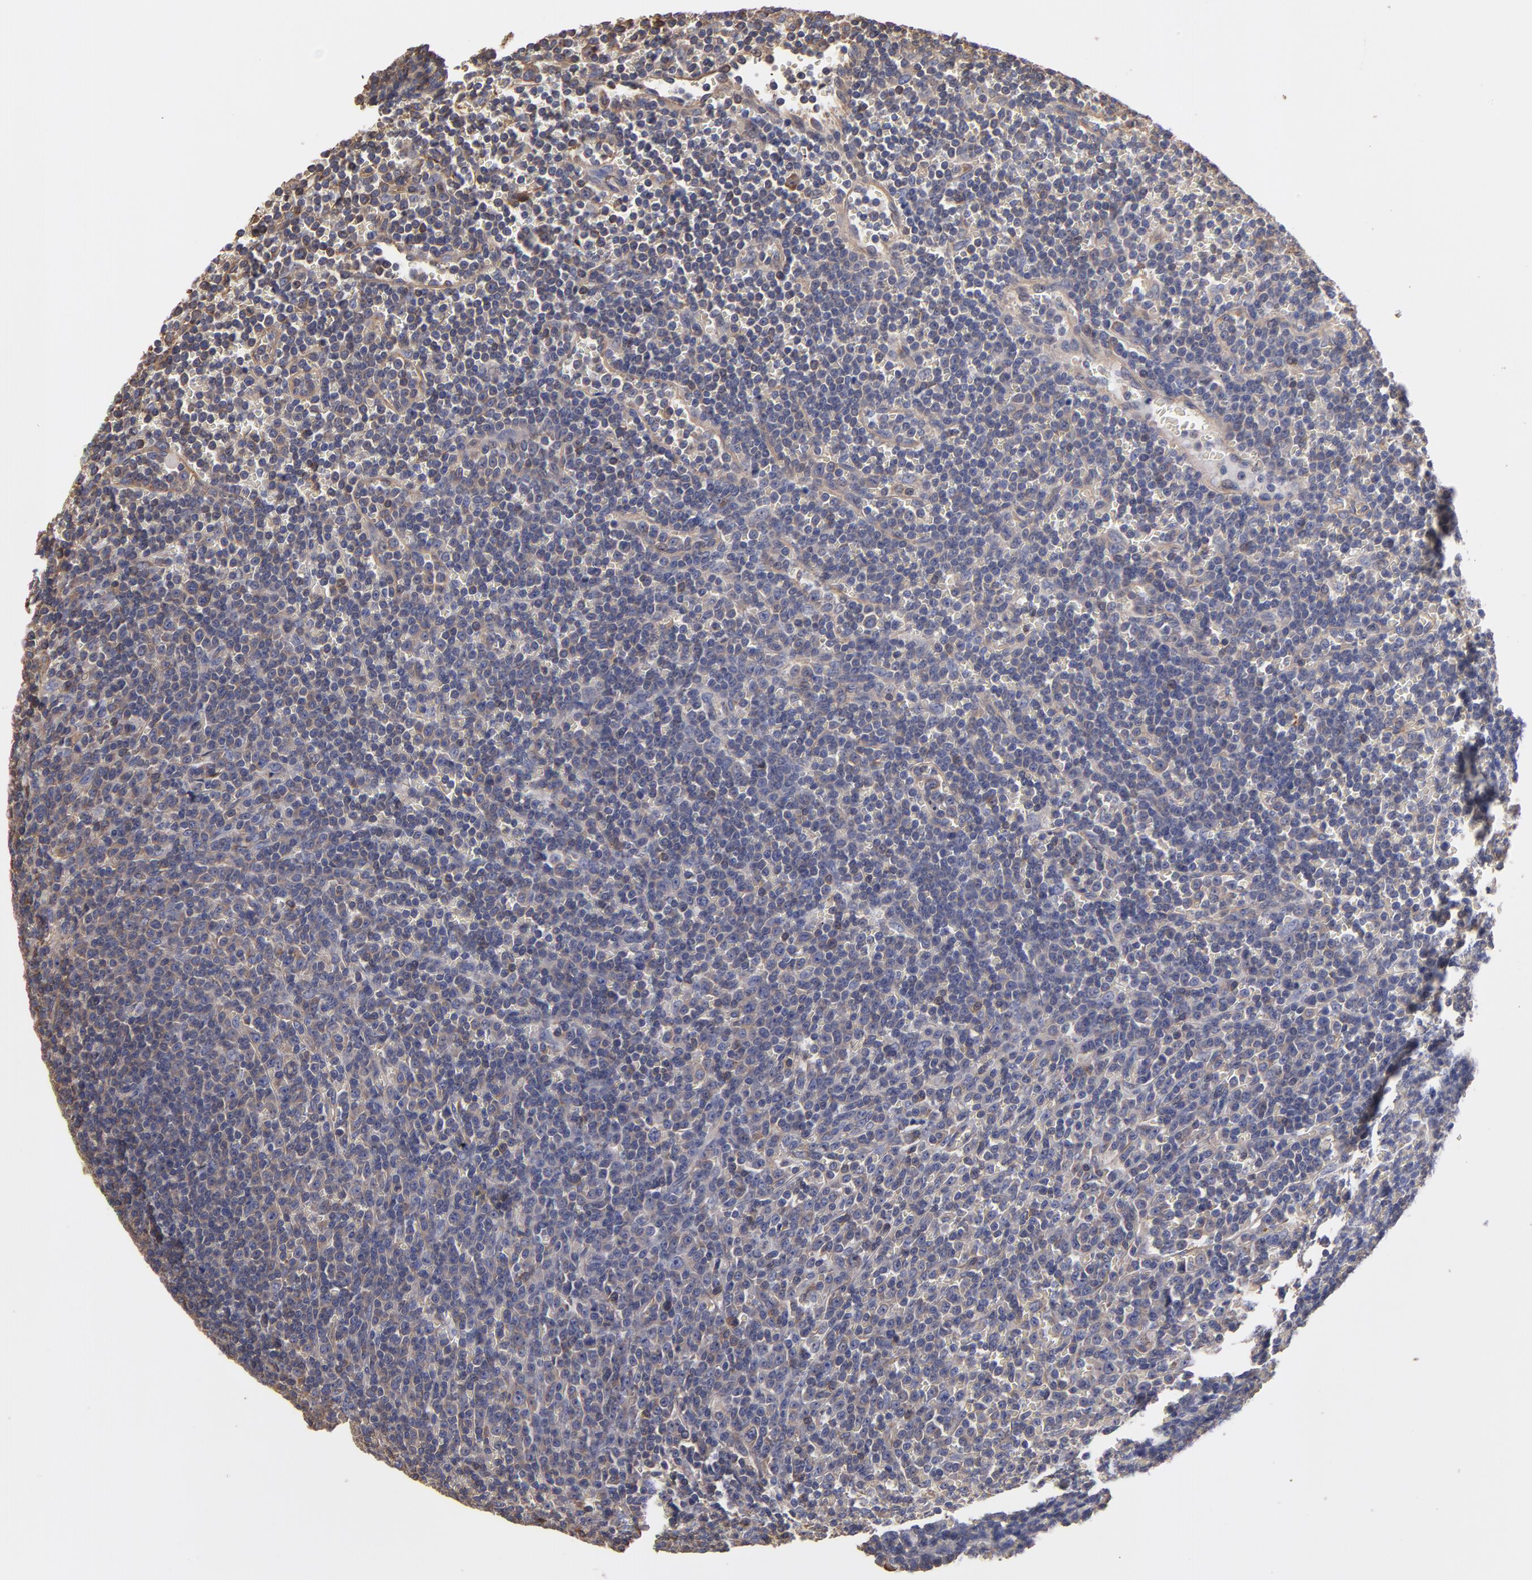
{"staining": {"intensity": "weak", "quantity": "25%-75%", "location": "cytoplasmic/membranous"}, "tissue": "lymphoma", "cell_type": "Tumor cells", "image_type": "cancer", "snomed": [{"axis": "morphology", "description": "Malignant lymphoma, non-Hodgkin's type, Low grade"}, {"axis": "topography", "description": "Spleen"}], "caption": "High-power microscopy captured an immunohistochemistry image of malignant lymphoma, non-Hodgkin's type (low-grade), revealing weak cytoplasmic/membranous expression in approximately 25%-75% of tumor cells.", "gene": "ESYT2", "patient": {"sex": "male", "age": 80}}